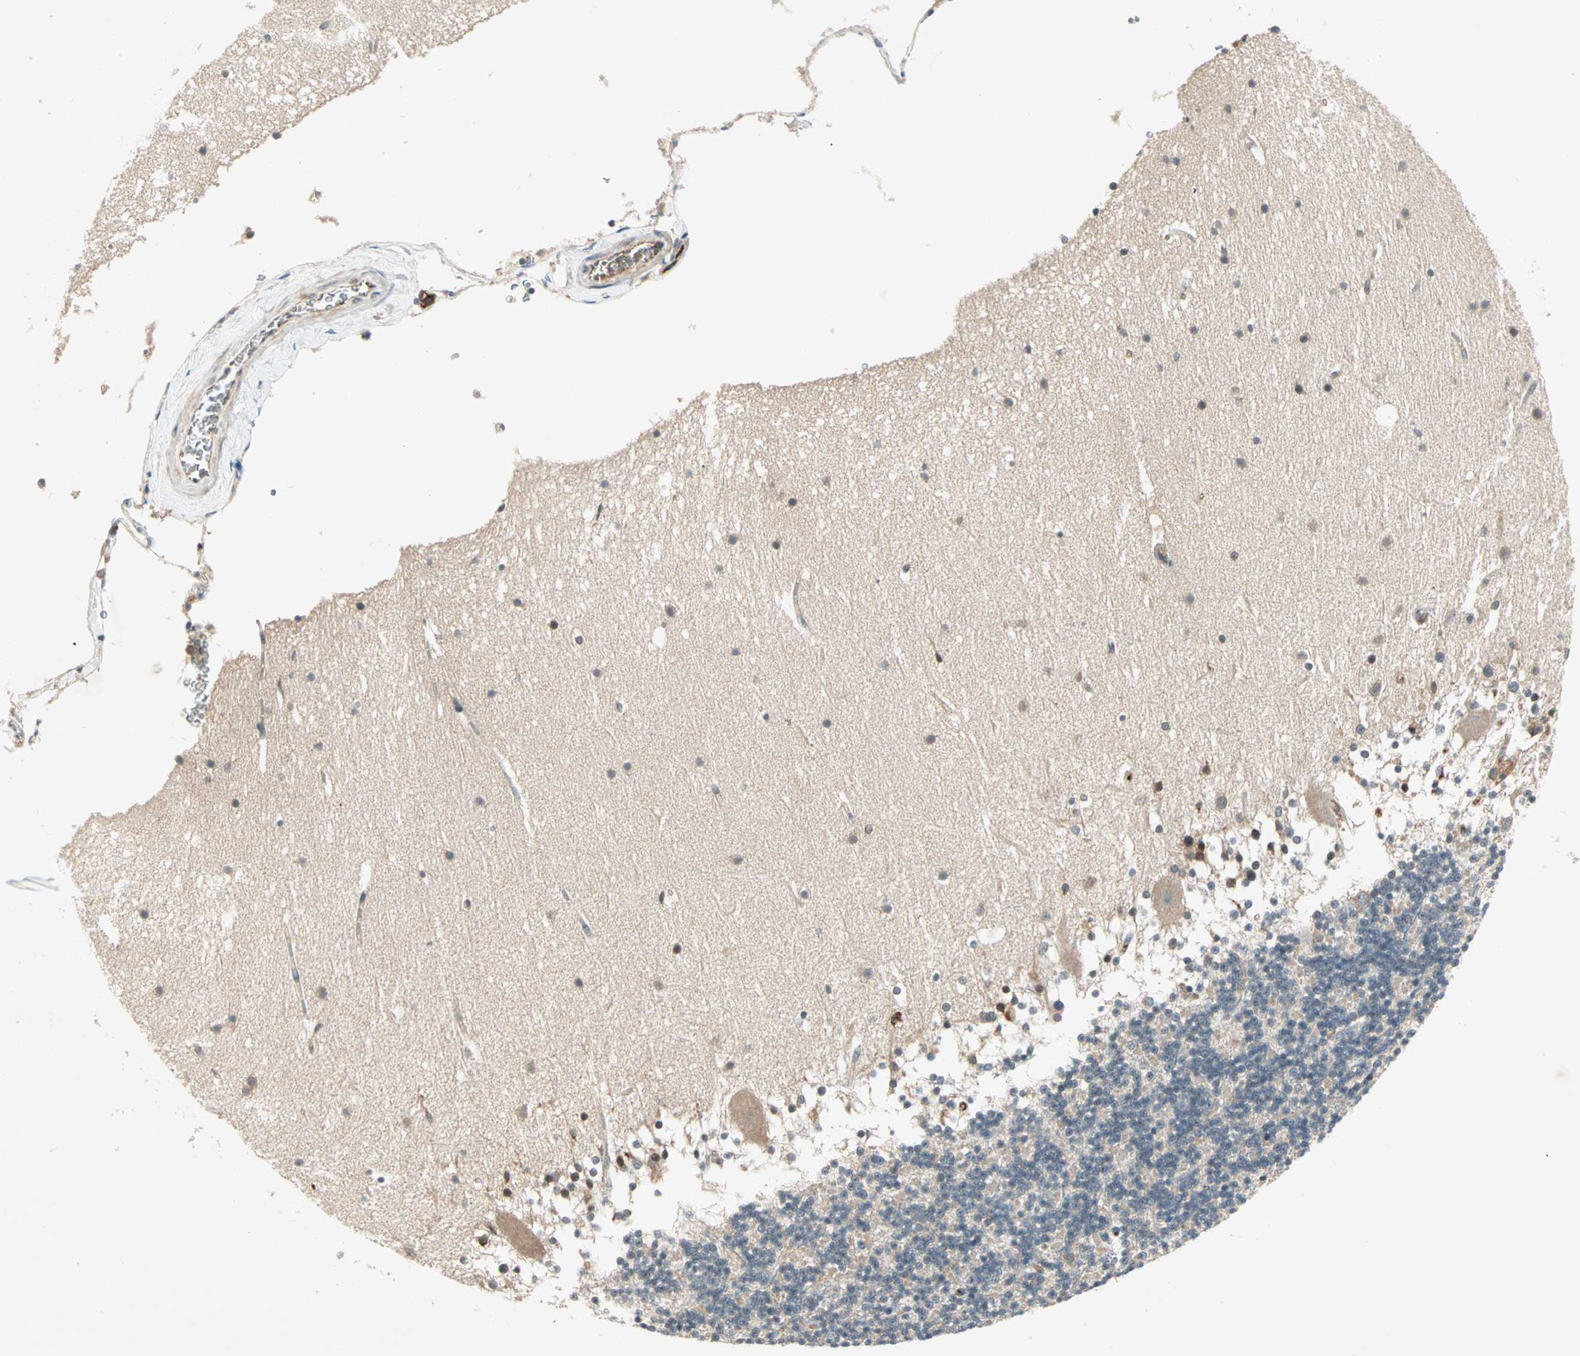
{"staining": {"intensity": "weak", "quantity": "25%-75%", "location": "cytoplasmic/membranous"}, "tissue": "cerebellum", "cell_type": "Cells in granular layer", "image_type": "normal", "snomed": [{"axis": "morphology", "description": "Normal tissue, NOS"}, {"axis": "topography", "description": "Cerebellum"}], "caption": "A high-resolution image shows immunohistochemistry (IHC) staining of benign cerebellum, which reveals weak cytoplasmic/membranous positivity in approximately 25%-75% of cells in granular layer.", "gene": "TEC", "patient": {"sex": "female", "age": 19}}